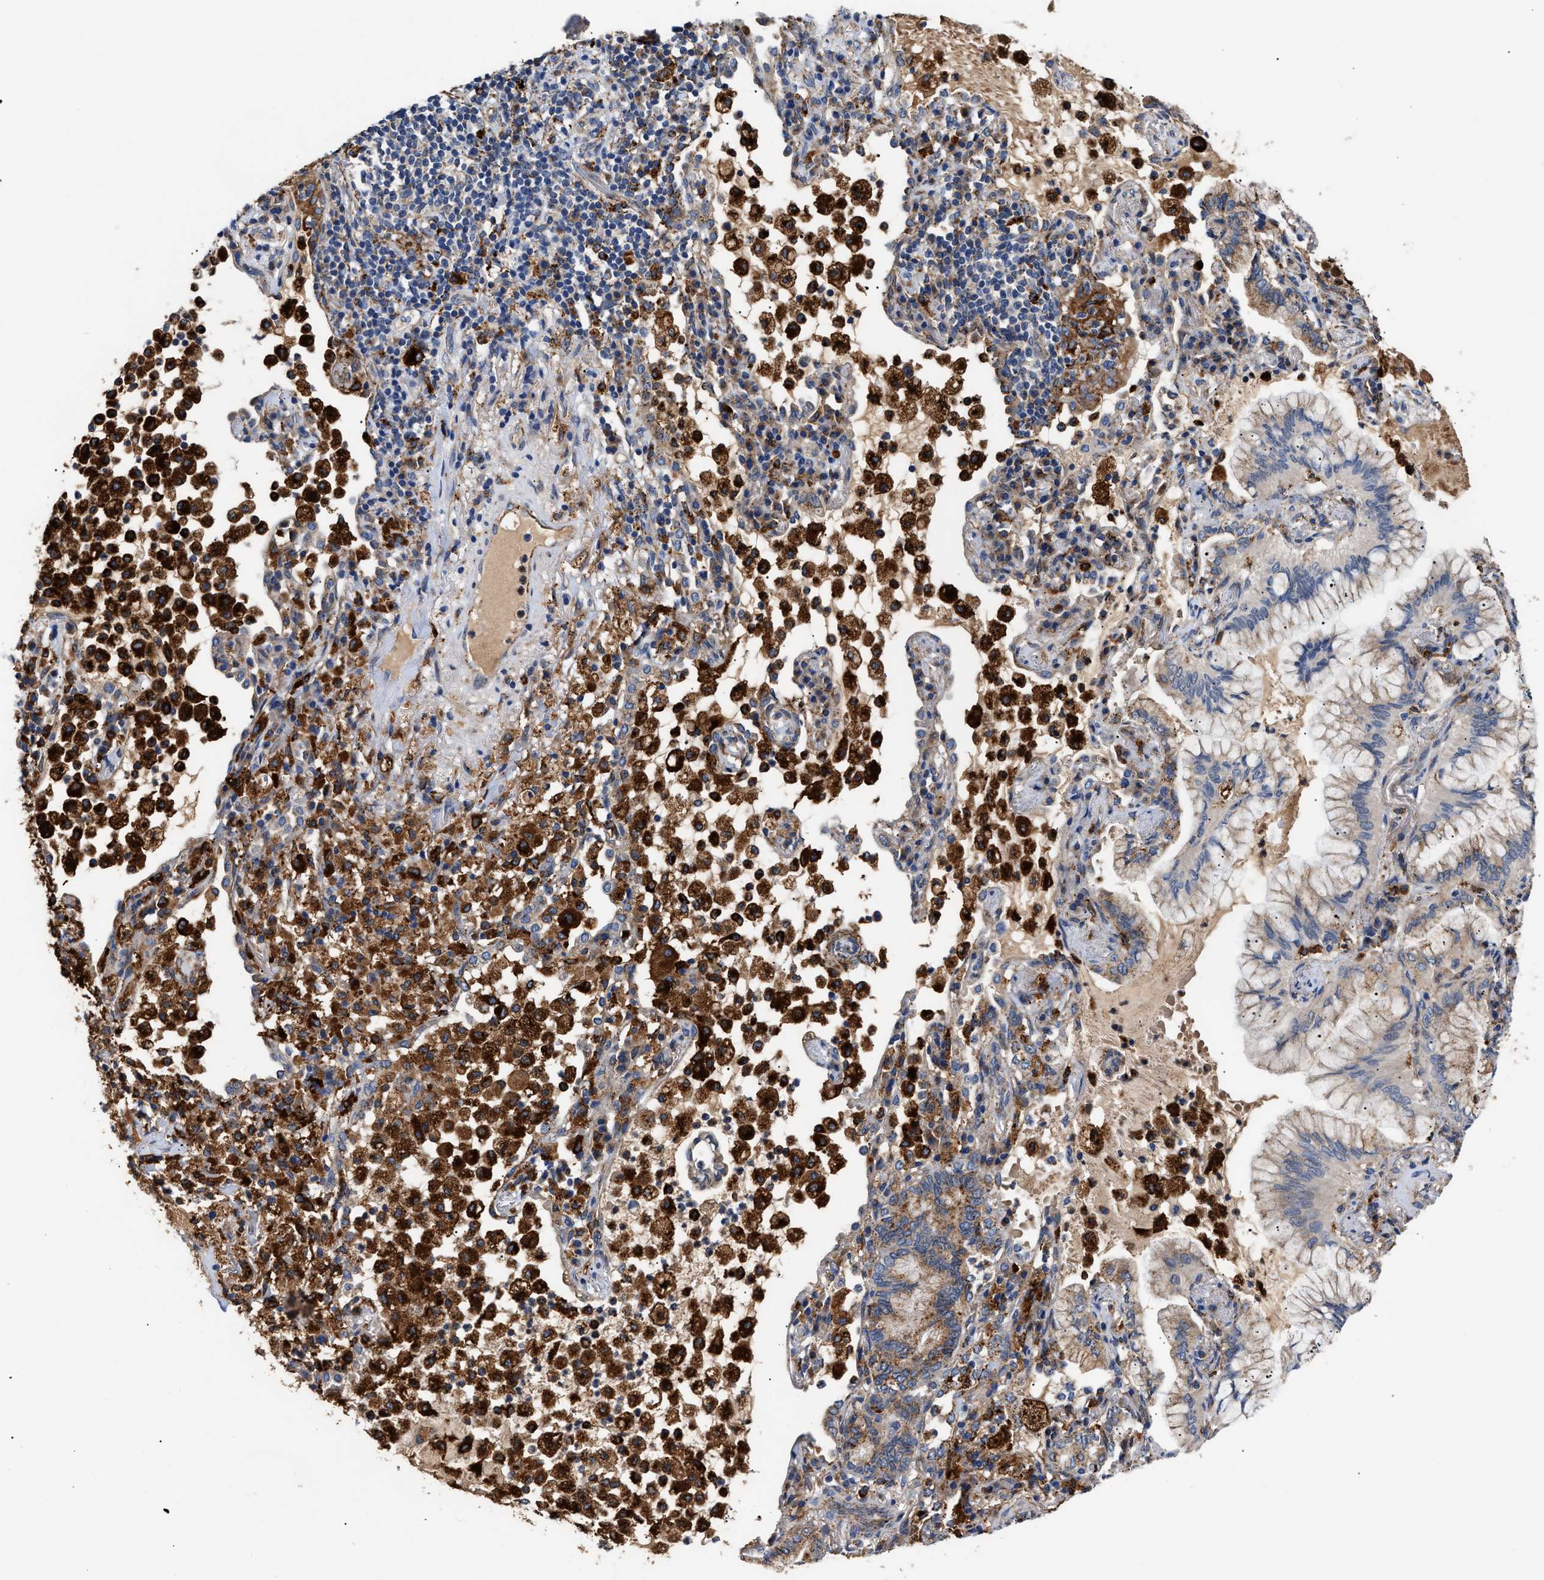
{"staining": {"intensity": "moderate", "quantity": "<25%", "location": "cytoplasmic/membranous"}, "tissue": "lung cancer", "cell_type": "Tumor cells", "image_type": "cancer", "snomed": [{"axis": "morphology", "description": "Adenocarcinoma, NOS"}, {"axis": "topography", "description": "Lung"}], "caption": "A high-resolution histopathology image shows immunohistochemistry (IHC) staining of lung adenocarcinoma, which displays moderate cytoplasmic/membranous staining in approximately <25% of tumor cells.", "gene": "CCDC146", "patient": {"sex": "female", "age": 70}}